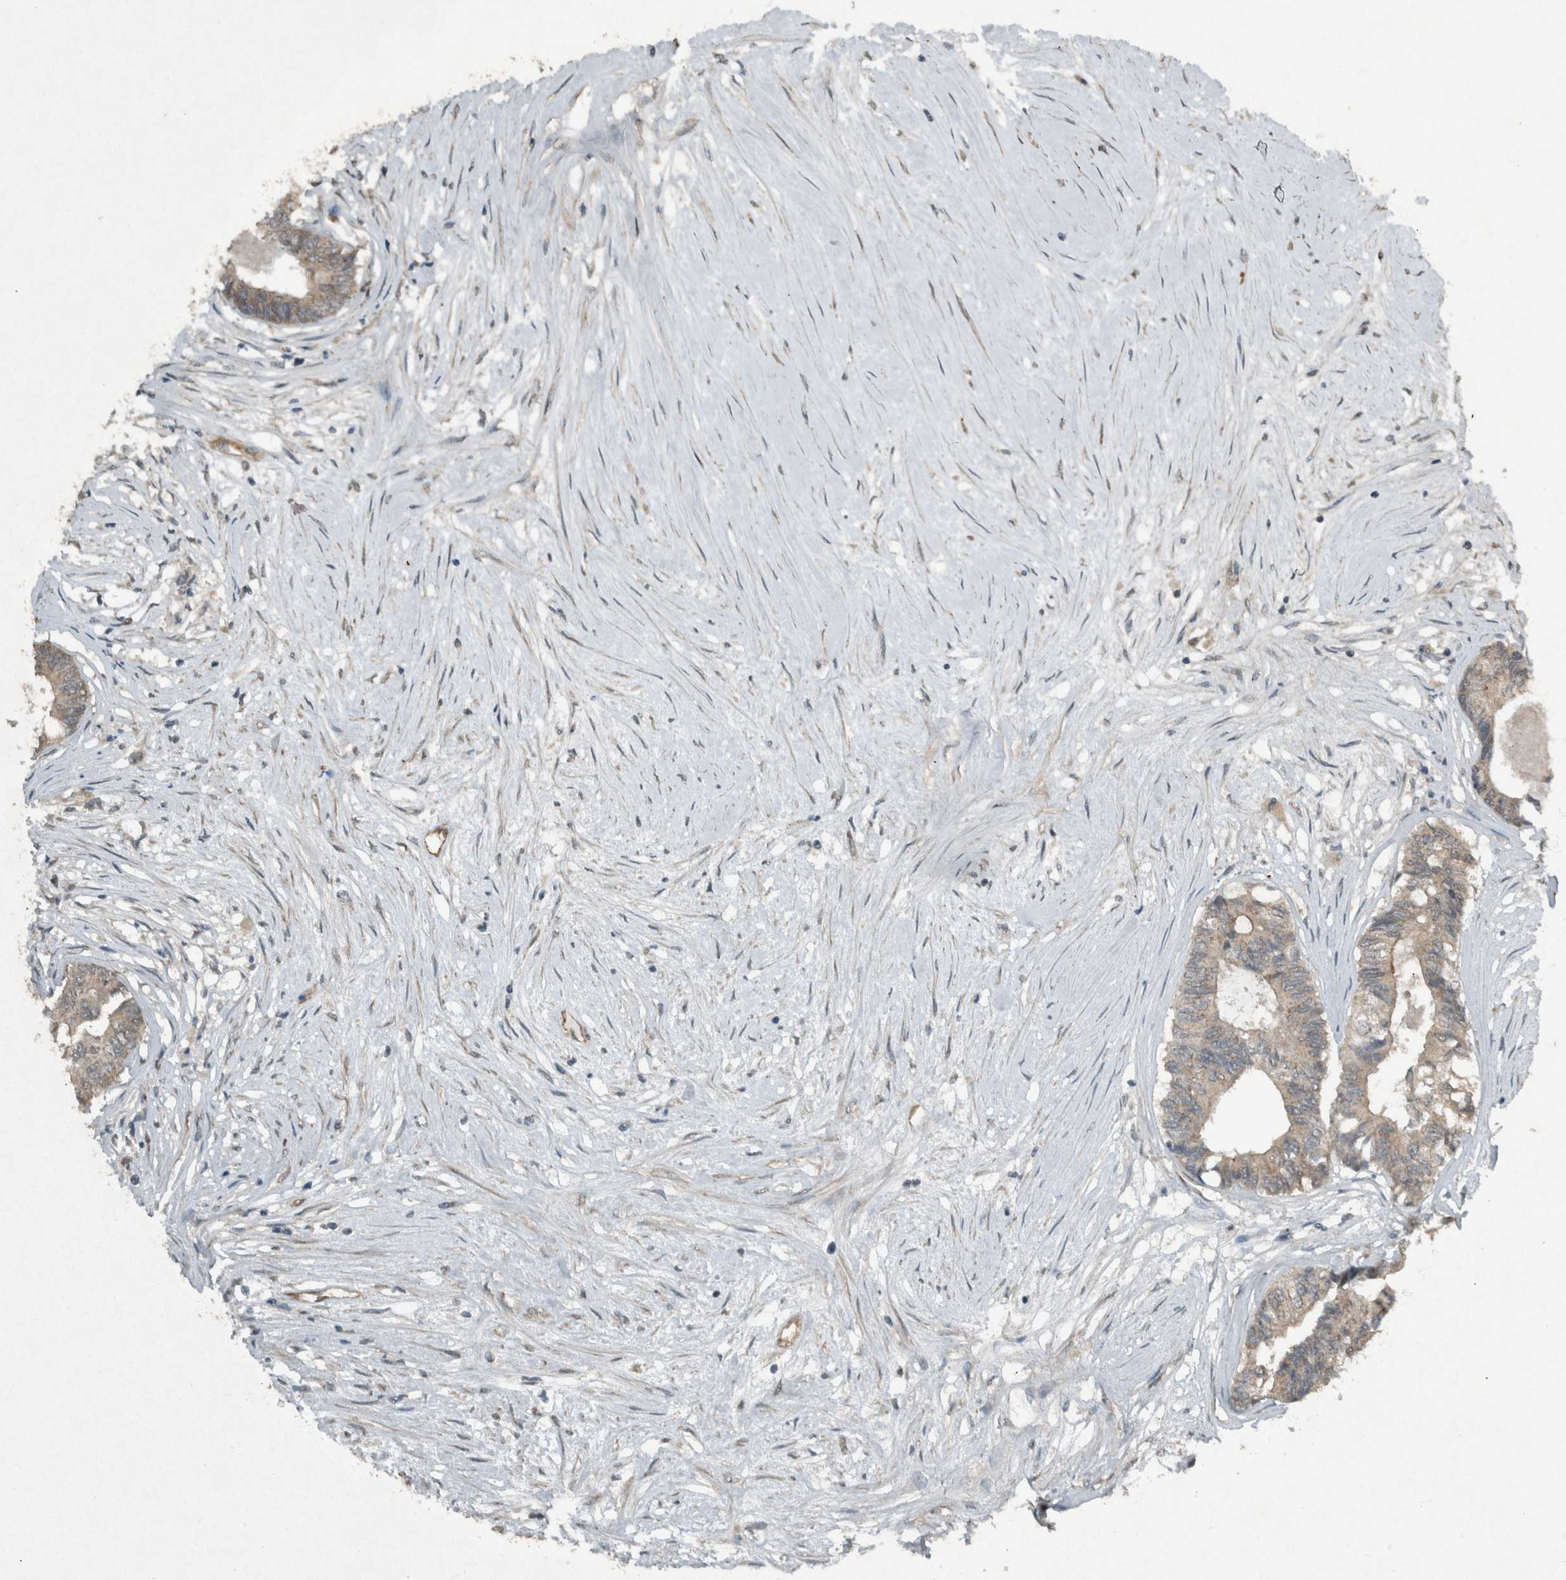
{"staining": {"intensity": "weak", "quantity": "25%-75%", "location": "cytoplasmic/membranous"}, "tissue": "colorectal cancer", "cell_type": "Tumor cells", "image_type": "cancer", "snomed": [{"axis": "morphology", "description": "Adenocarcinoma, NOS"}, {"axis": "topography", "description": "Rectum"}], "caption": "The micrograph displays a brown stain indicating the presence of a protein in the cytoplasmic/membranous of tumor cells in colorectal cancer (adenocarcinoma). The staining was performed using DAB (3,3'-diaminobenzidine) to visualize the protein expression in brown, while the nuclei were stained in blue with hematoxylin (Magnification: 20x).", "gene": "ARHGEF12", "patient": {"sex": "male", "age": 63}}